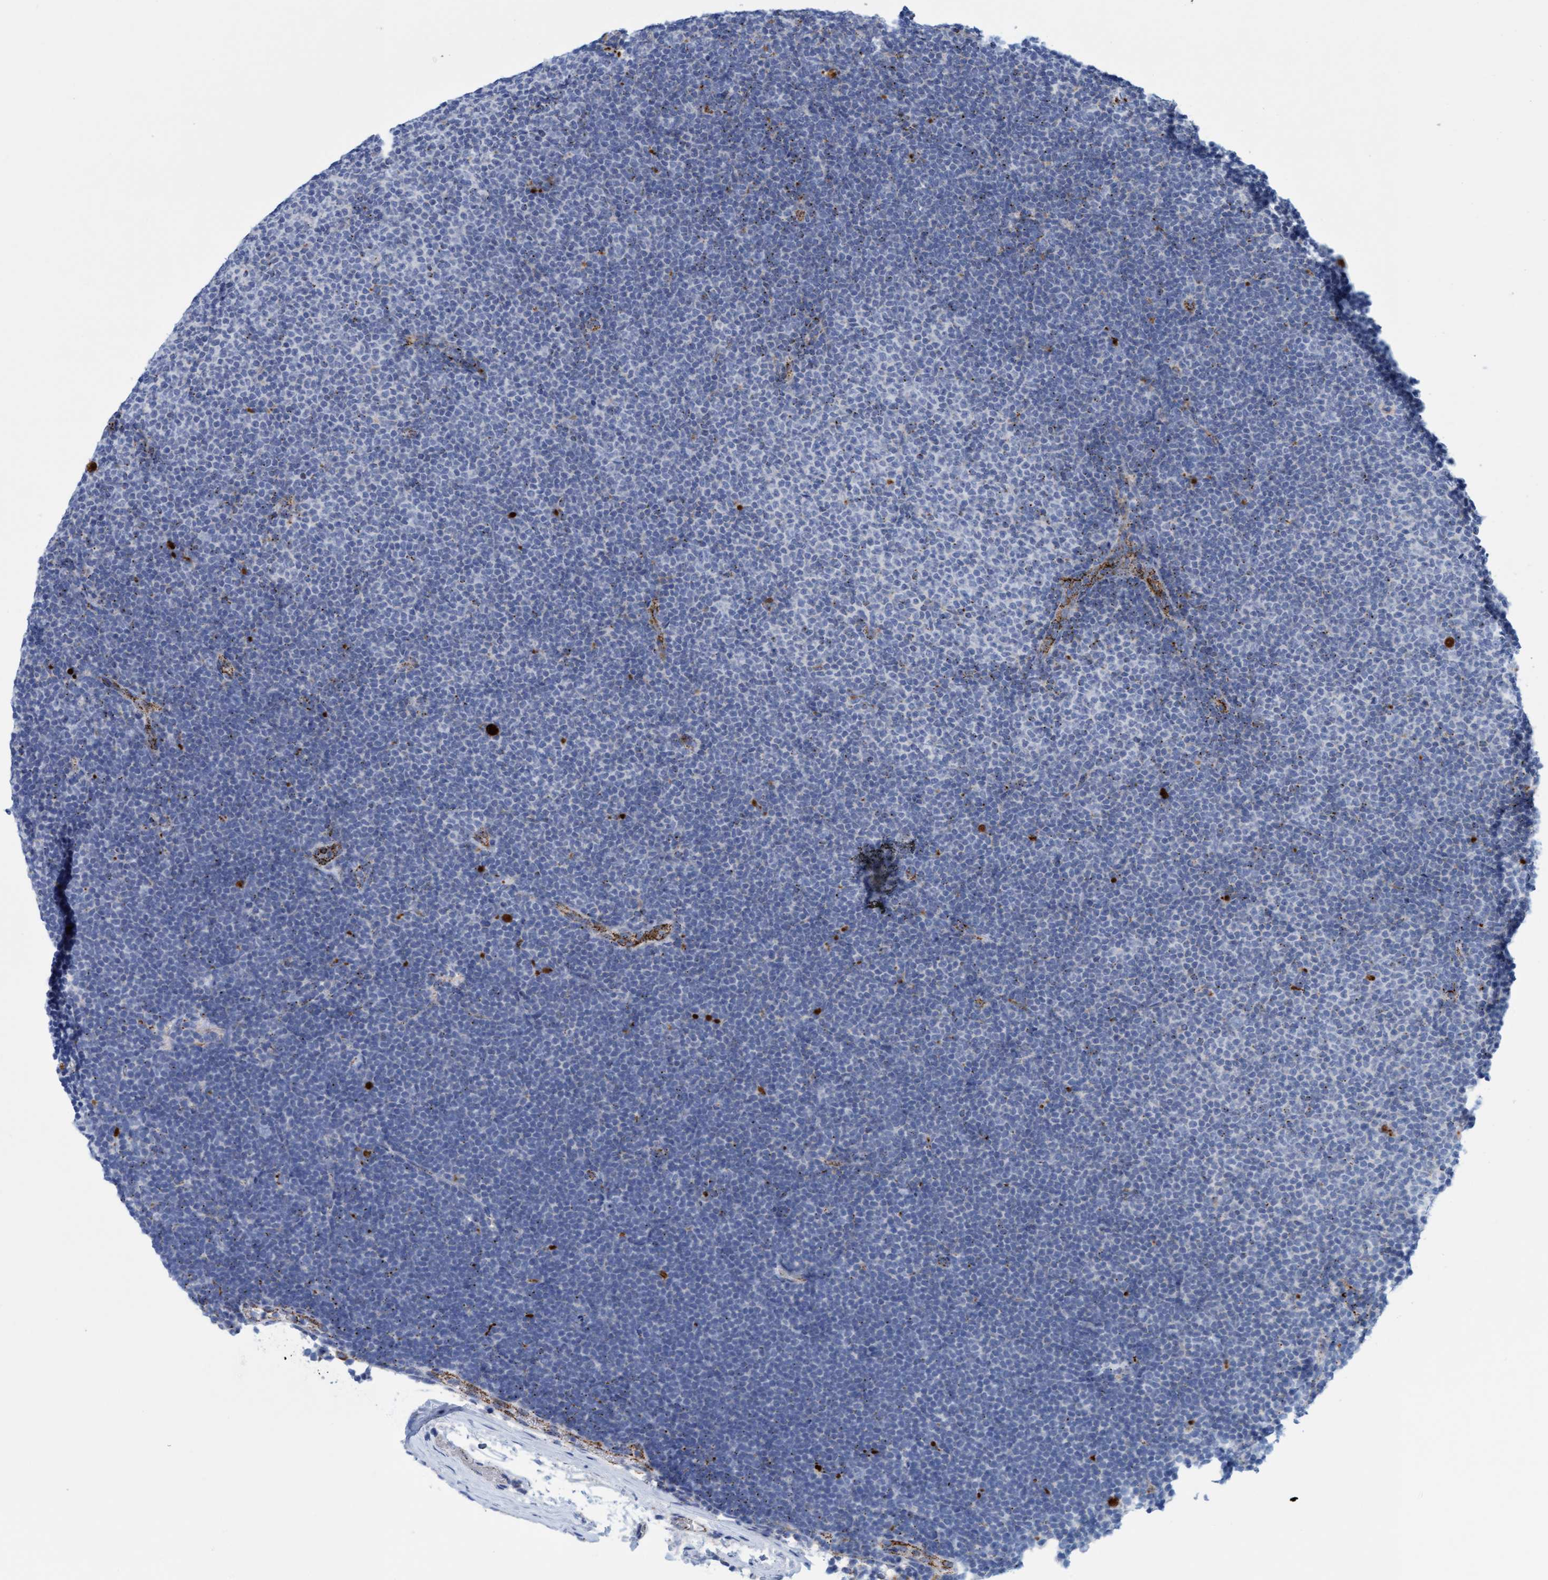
{"staining": {"intensity": "negative", "quantity": "none", "location": "none"}, "tissue": "lymphoma", "cell_type": "Tumor cells", "image_type": "cancer", "snomed": [{"axis": "morphology", "description": "Malignant lymphoma, non-Hodgkin's type, Low grade"}, {"axis": "topography", "description": "Lymph node"}], "caption": "A high-resolution micrograph shows immunohistochemistry staining of lymphoma, which exhibits no significant expression in tumor cells.", "gene": "SGSH", "patient": {"sex": "female", "age": 53}}